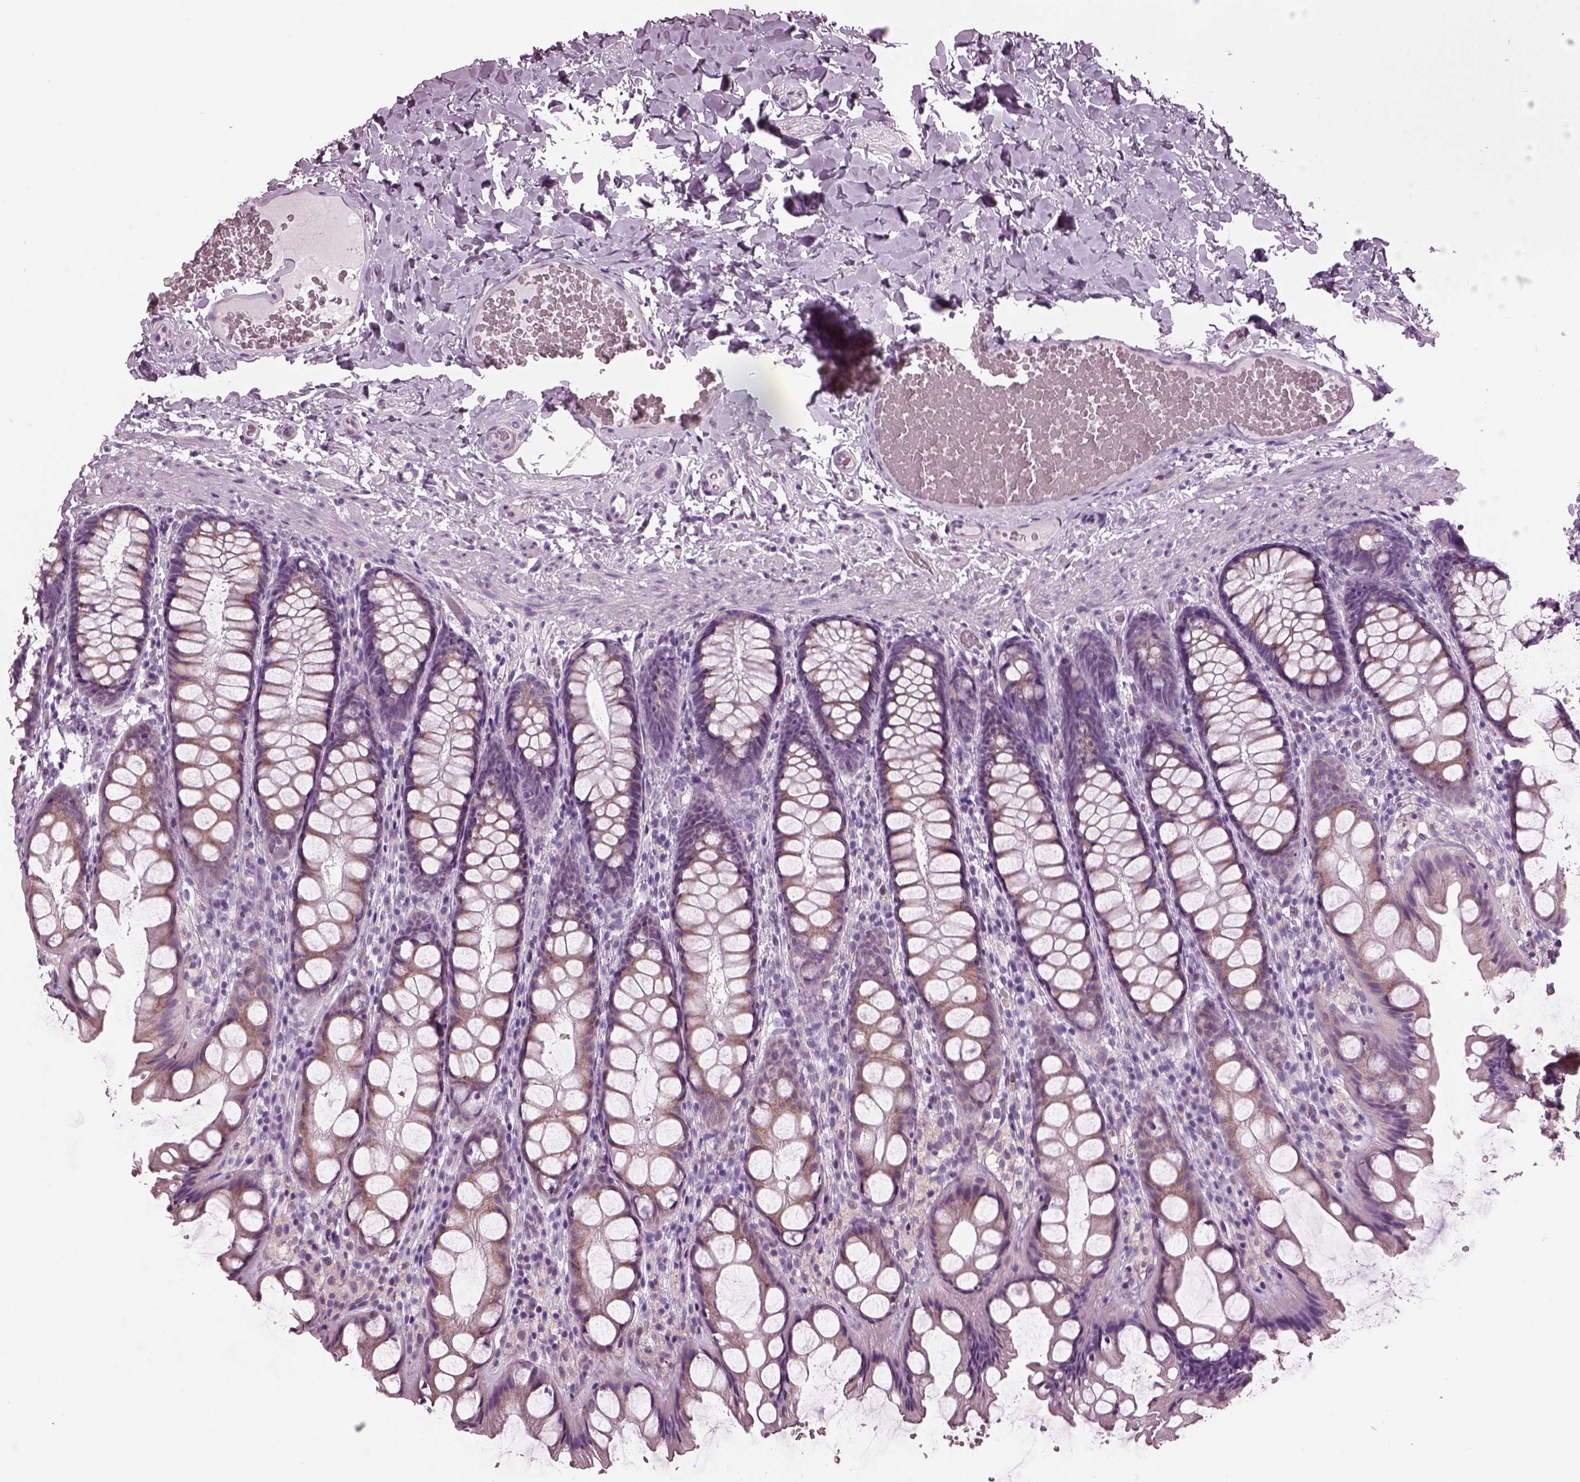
{"staining": {"intensity": "negative", "quantity": "none", "location": "none"}, "tissue": "colon", "cell_type": "Endothelial cells", "image_type": "normal", "snomed": [{"axis": "morphology", "description": "Normal tissue, NOS"}, {"axis": "topography", "description": "Colon"}], "caption": "Endothelial cells are negative for protein expression in normal human colon. The staining is performed using DAB brown chromogen with nuclei counter-stained in using hematoxylin.", "gene": "PRR9", "patient": {"sex": "male", "age": 47}}